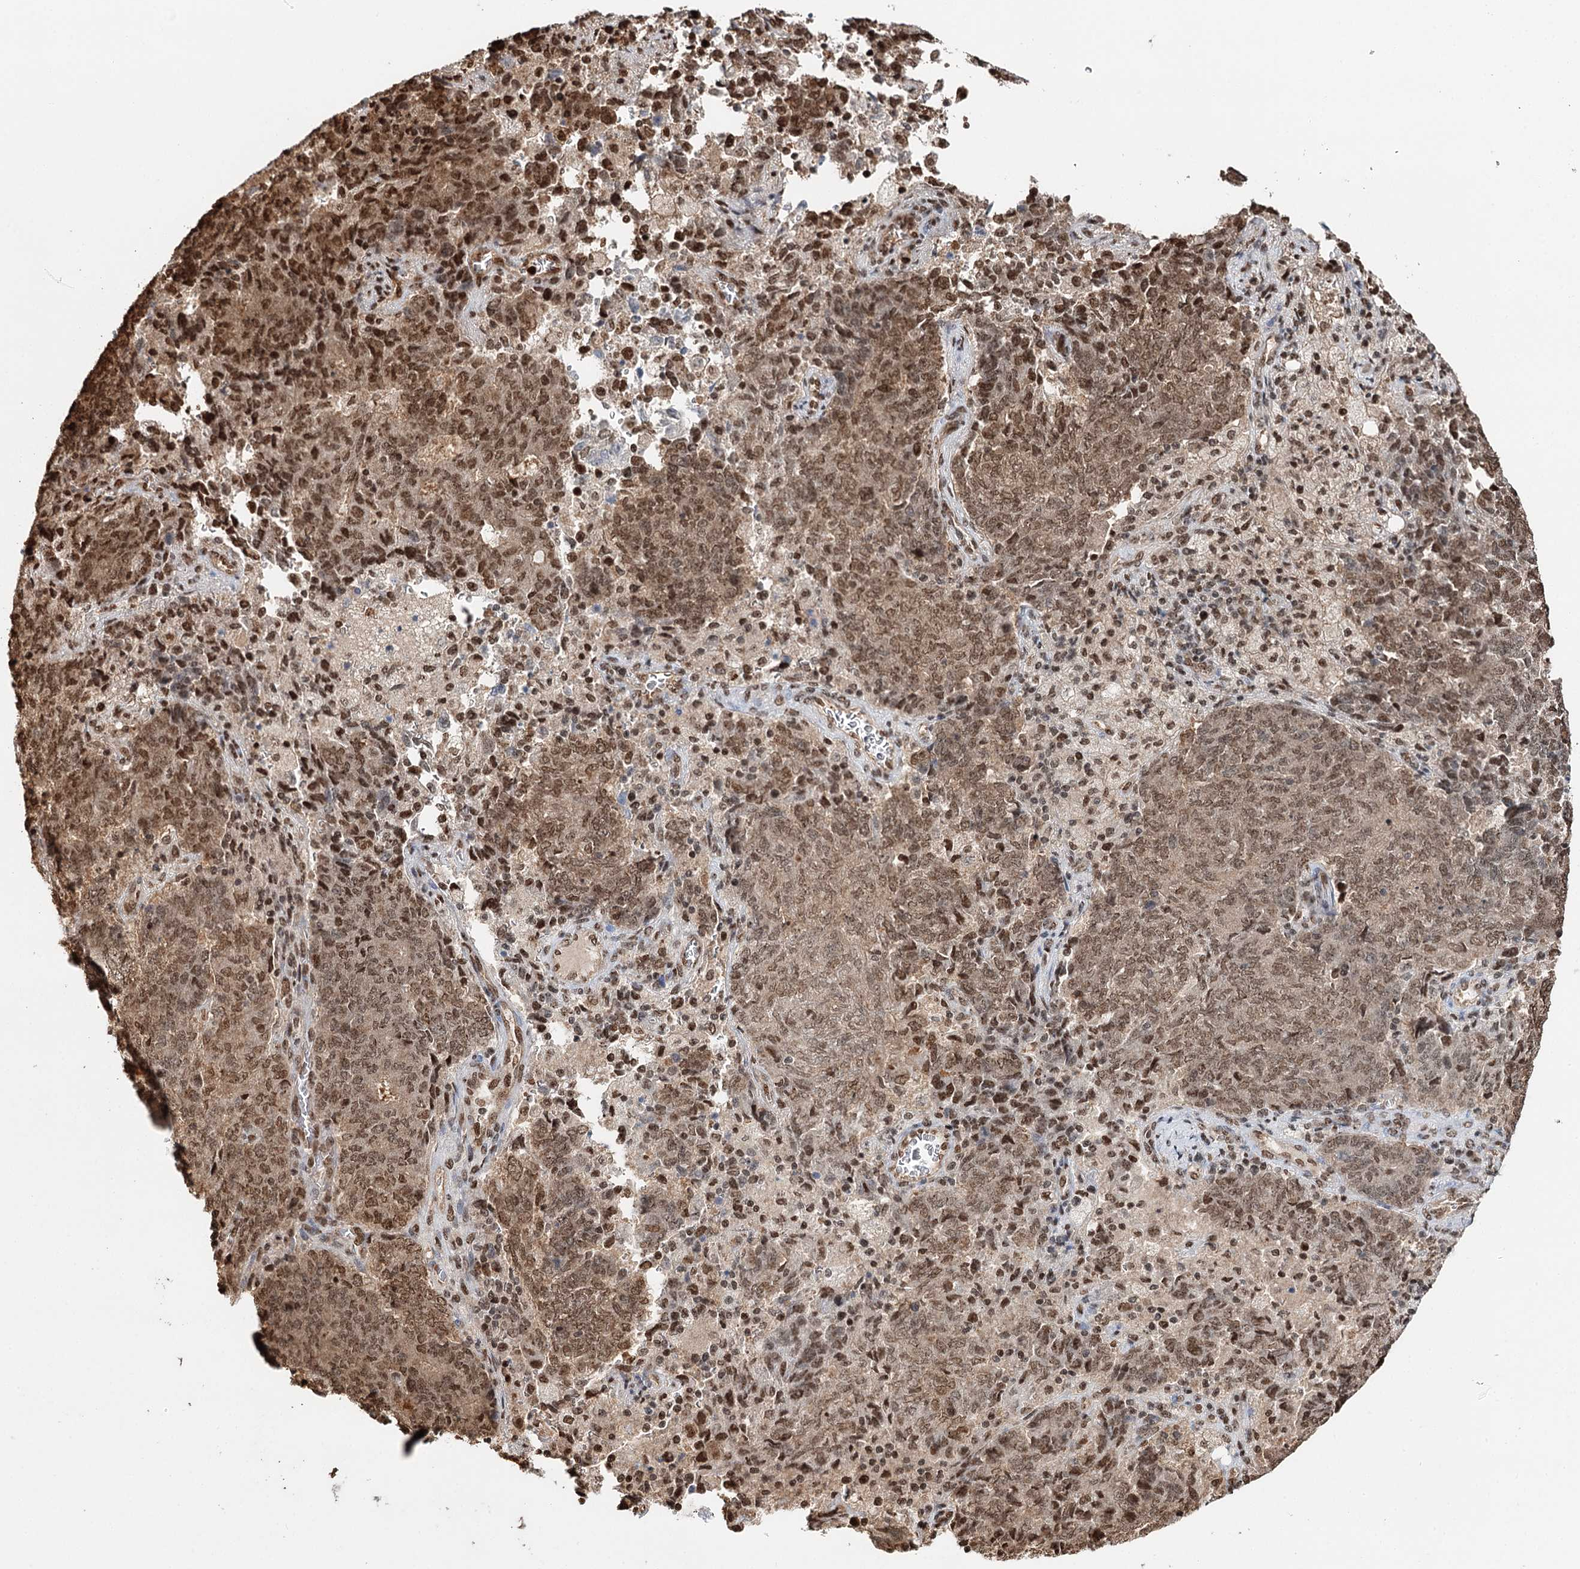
{"staining": {"intensity": "moderate", "quantity": "25%-75%", "location": "nuclear"}, "tissue": "endometrial cancer", "cell_type": "Tumor cells", "image_type": "cancer", "snomed": [{"axis": "morphology", "description": "Adenocarcinoma, NOS"}, {"axis": "topography", "description": "Endometrium"}], "caption": "Protein analysis of adenocarcinoma (endometrial) tissue shows moderate nuclear expression in approximately 25%-75% of tumor cells. The staining is performed using DAB brown chromogen to label protein expression. The nuclei are counter-stained blue using hematoxylin.", "gene": "RPS27A", "patient": {"sex": "female", "age": 80}}